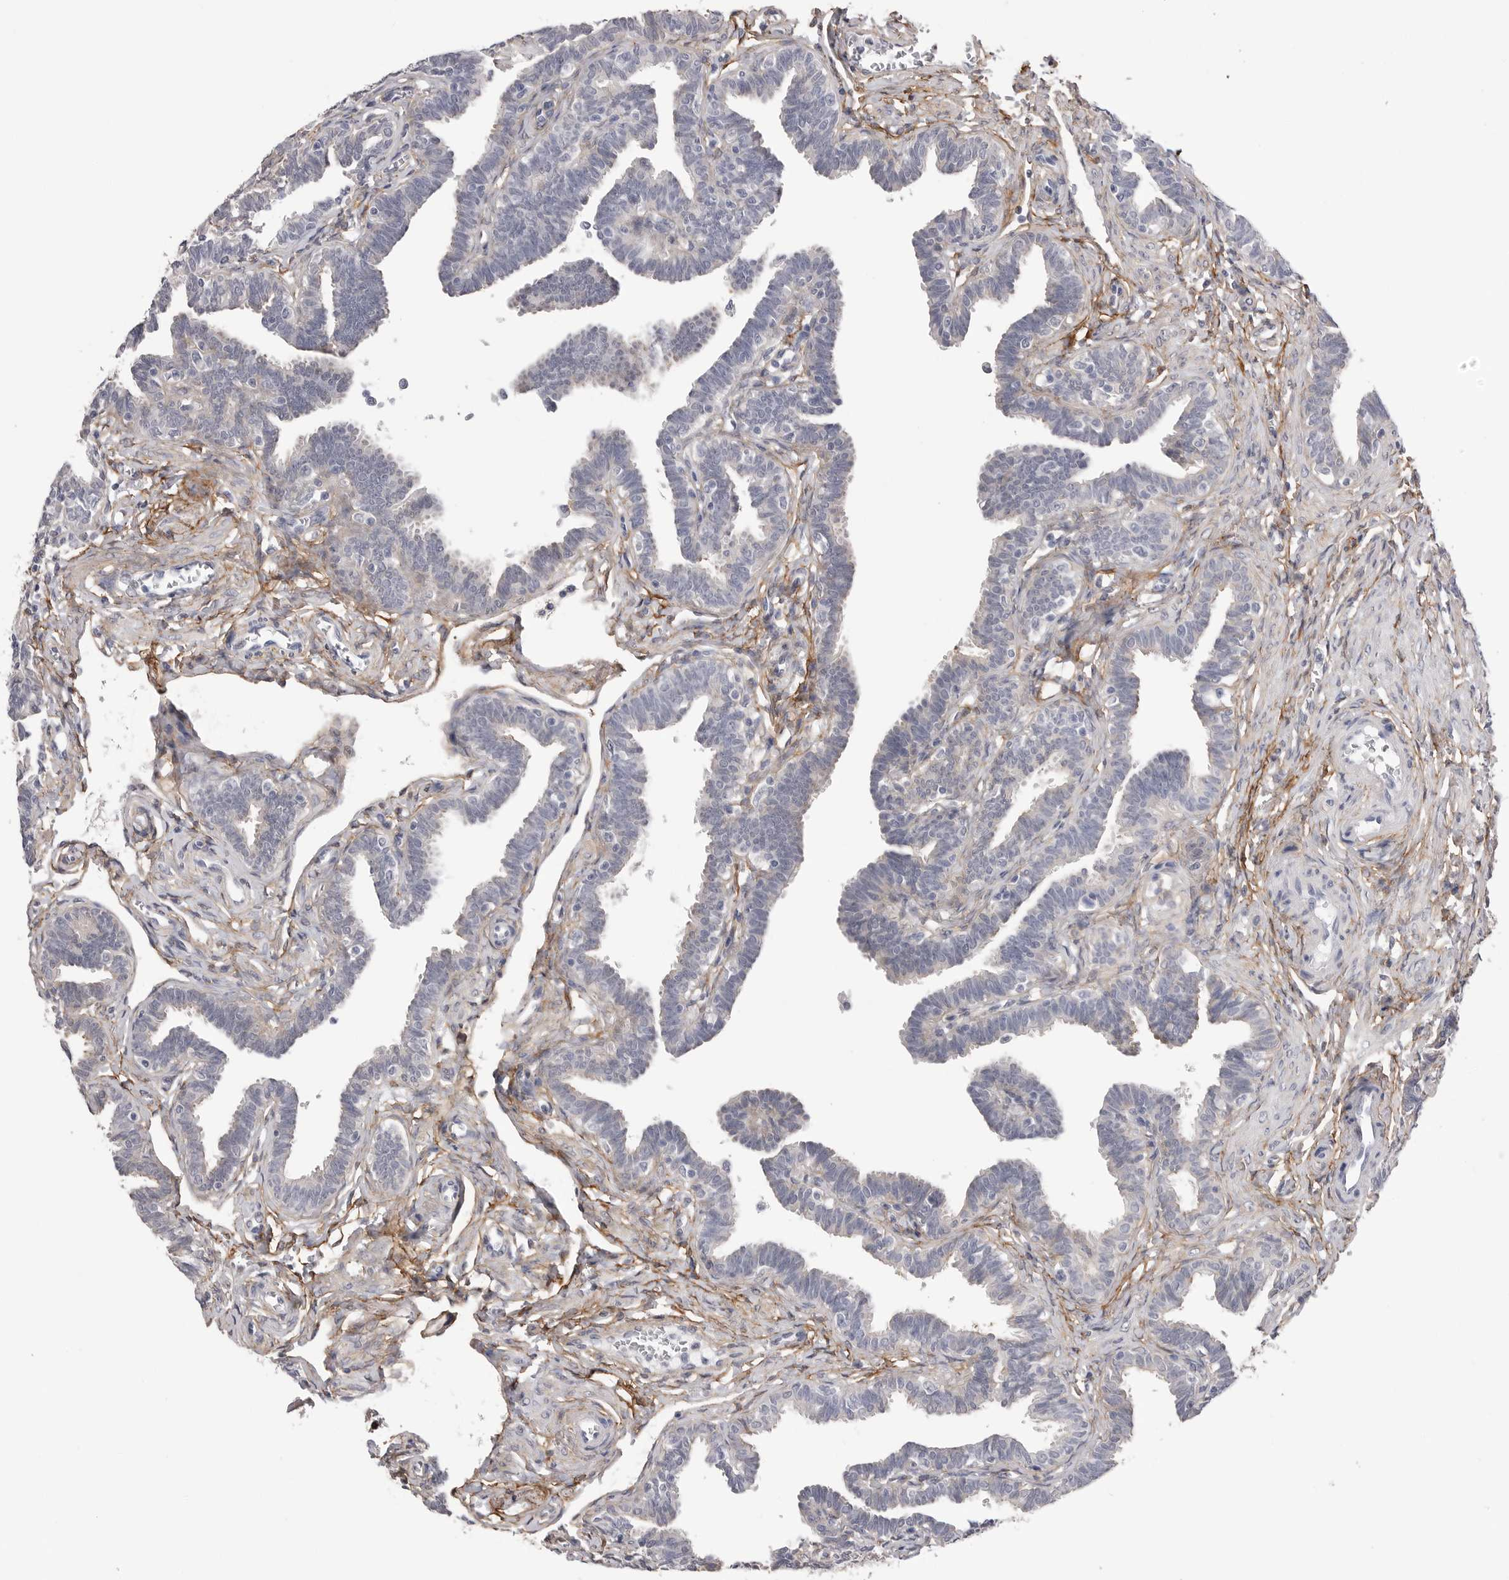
{"staining": {"intensity": "negative", "quantity": "none", "location": "none"}, "tissue": "fallopian tube", "cell_type": "Glandular cells", "image_type": "normal", "snomed": [{"axis": "morphology", "description": "Normal tissue, NOS"}, {"axis": "topography", "description": "Fallopian tube"}, {"axis": "topography", "description": "Ovary"}], "caption": "Immunohistochemical staining of normal human fallopian tube reveals no significant staining in glandular cells.", "gene": "AKAP12", "patient": {"sex": "female", "age": 23}}